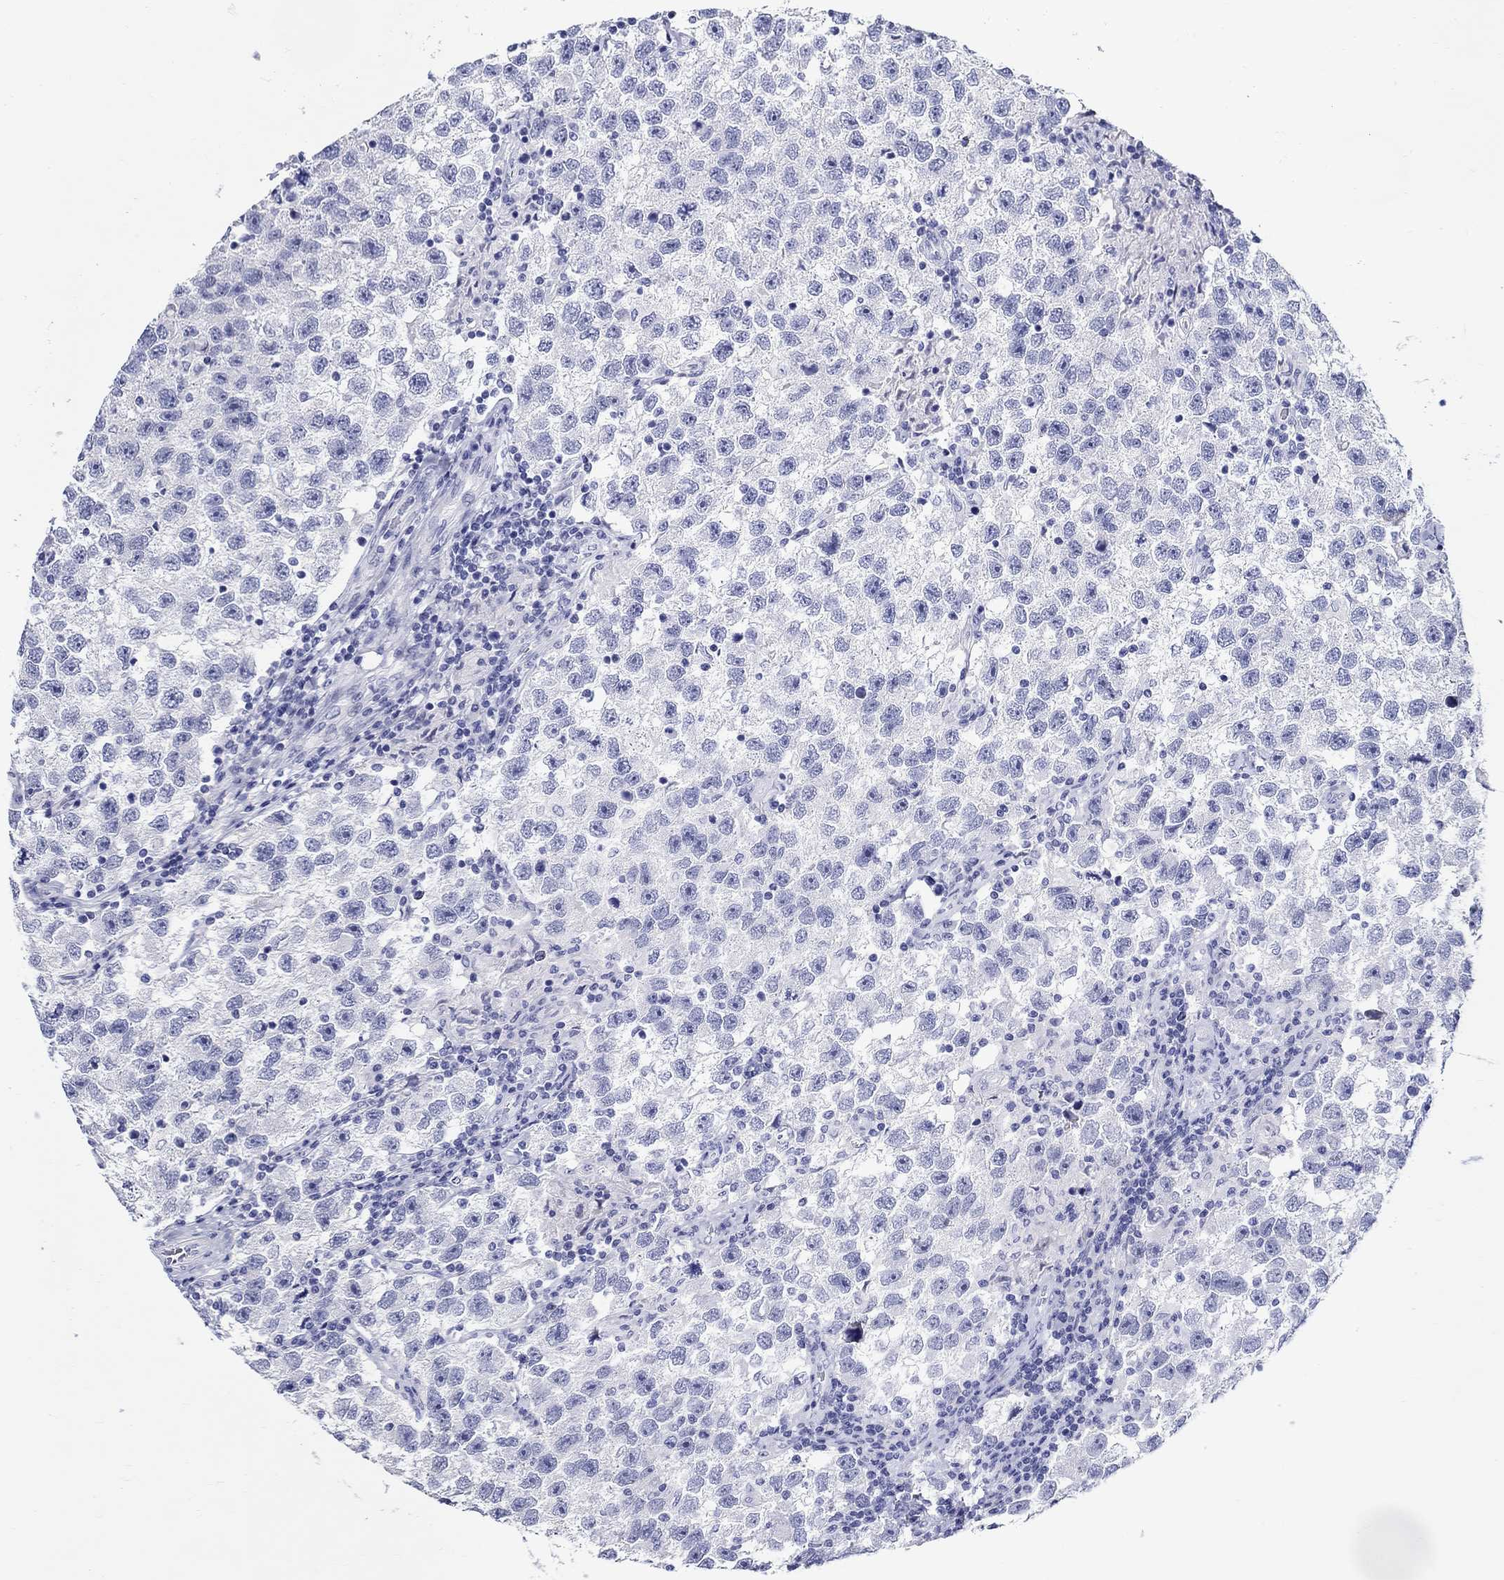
{"staining": {"intensity": "negative", "quantity": "none", "location": "none"}, "tissue": "testis cancer", "cell_type": "Tumor cells", "image_type": "cancer", "snomed": [{"axis": "morphology", "description": "Seminoma, NOS"}, {"axis": "topography", "description": "Testis"}], "caption": "Seminoma (testis) was stained to show a protein in brown. There is no significant staining in tumor cells.", "gene": "CRYGS", "patient": {"sex": "male", "age": 26}}